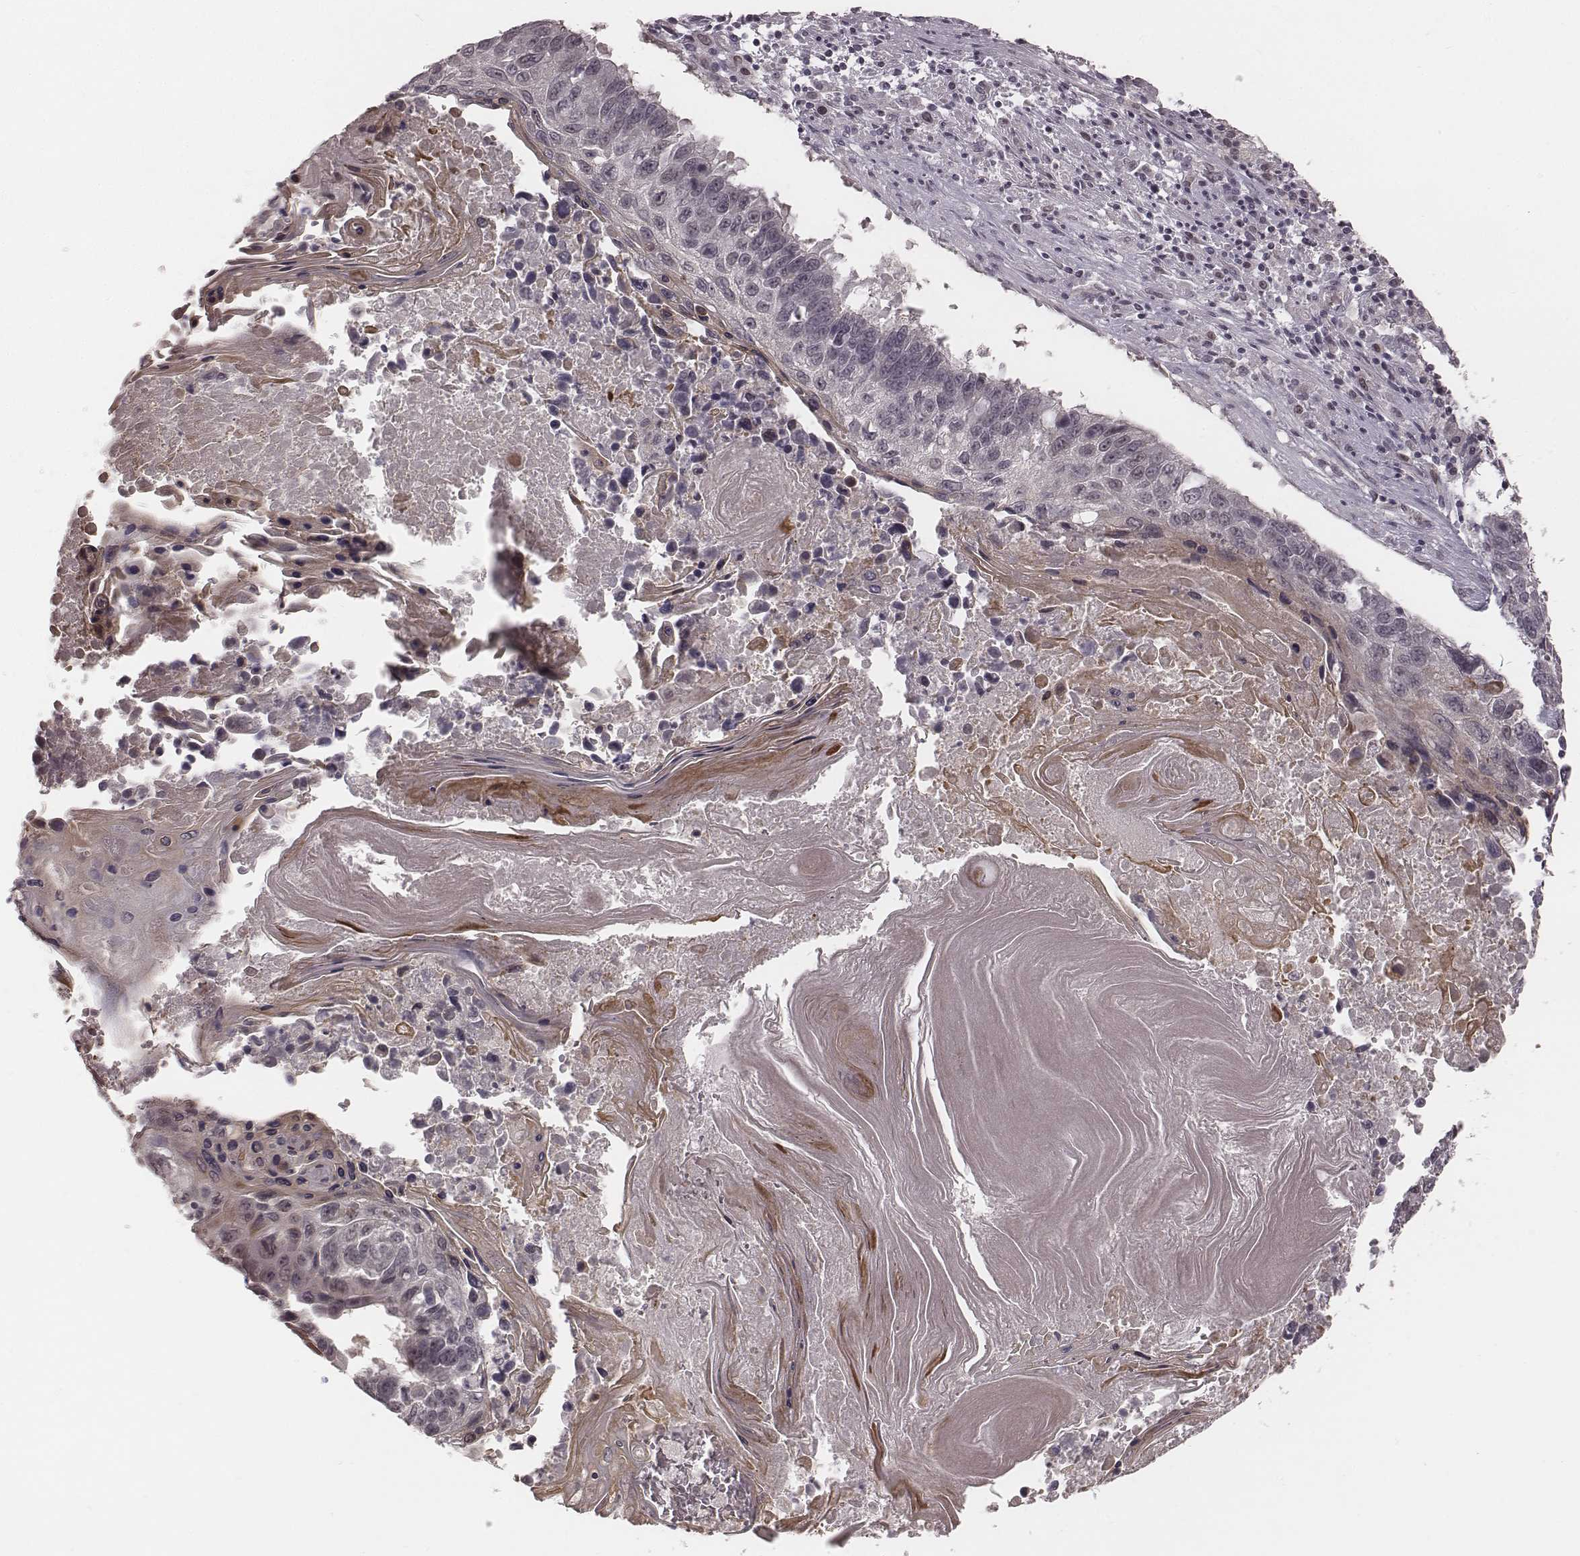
{"staining": {"intensity": "negative", "quantity": "none", "location": "none"}, "tissue": "lung cancer", "cell_type": "Tumor cells", "image_type": "cancer", "snomed": [{"axis": "morphology", "description": "Squamous cell carcinoma, NOS"}, {"axis": "topography", "description": "Lung"}], "caption": "Tumor cells are negative for protein expression in human lung squamous cell carcinoma. The staining is performed using DAB (3,3'-diaminobenzidine) brown chromogen with nuclei counter-stained in using hematoxylin.", "gene": "IQCG", "patient": {"sex": "male", "age": 73}}